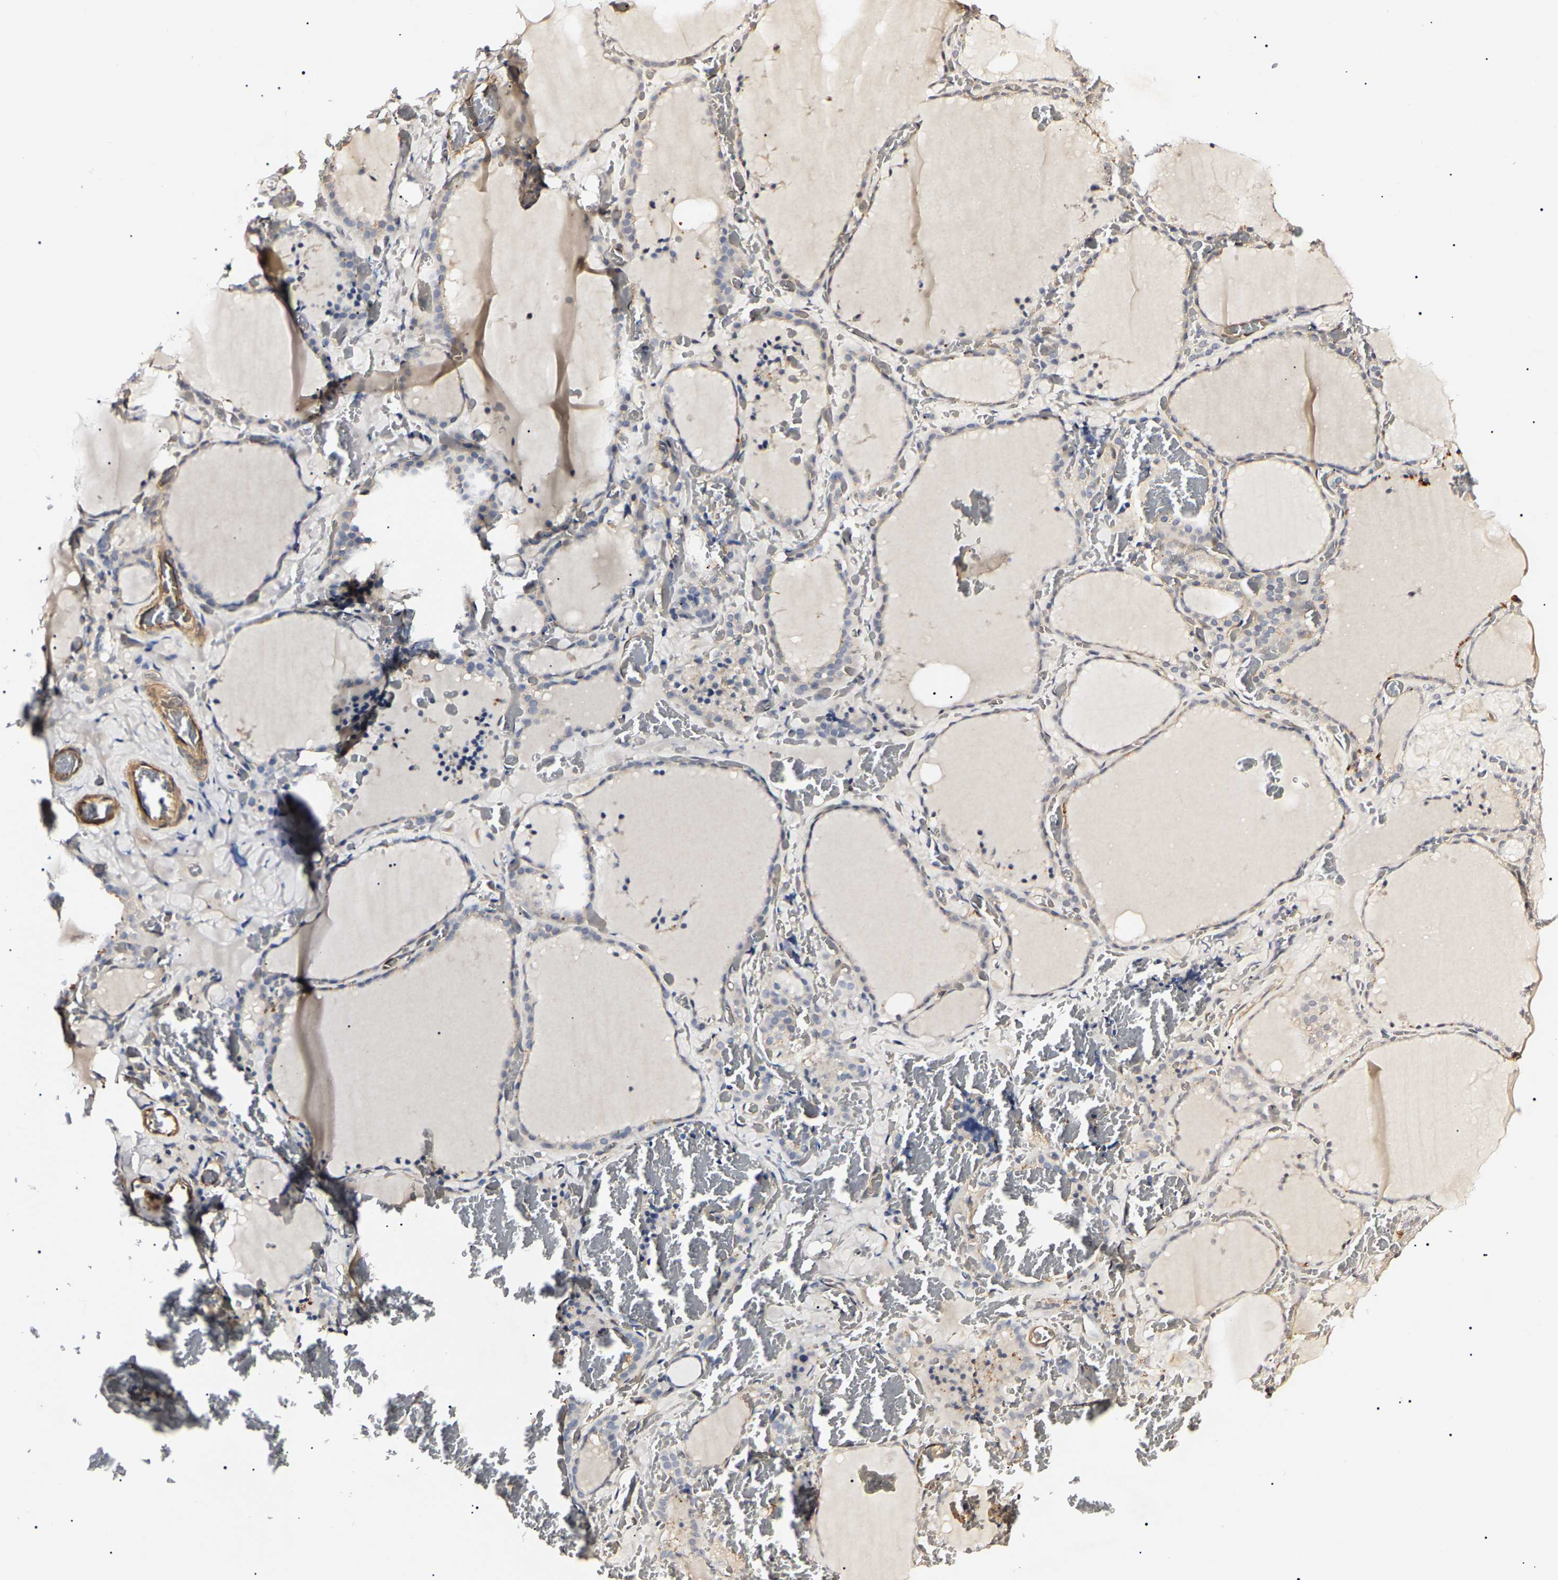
{"staining": {"intensity": "weak", "quantity": "<25%", "location": "cytoplasmic/membranous"}, "tissue": "thyroid gland", "cell_type": "Glandular cells", "image_type": "normal", "snomed": [{"axis": "morphology", "description": "Normal tissue, NOS"}, {"axis": "topography", "description": "Thyroid gland"}], "caption": "A histopathology image of thyroid gland stained for a protein exhibits no brown staining in glandular cells.", "gene": "KLHL42", "patient": {"sex": "female", "age": 22}}